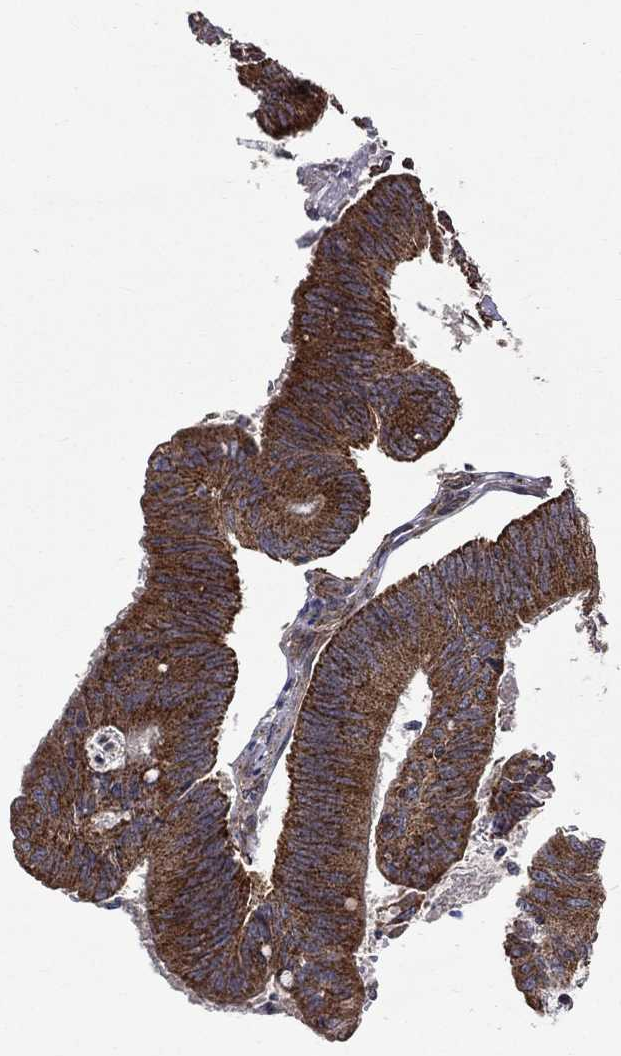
{"staining": {"intensity": "strong", "quantity": ">75%", "location": "cytoplasmic/membranous"}, "tissue": "colorectal cancer", "cell_type": "Tumor cells", "image_type": "cancer", "snomed": [{"axis": "morphology", "description": "Adenocarcinoma, NOS"}, {"axis": "topography", "description": "Colon"}], "caption": "An immunohistochemistry photomicrograph of neoplastic tissue is shown. Protein staining in brown labels strong cytoplasmic/membranous positivity in colorectal cancer within tumor cells. (brown staining indicates protein expression, while blue staining denotes nuclei).", "gene": "GIMAP6", "patient": {"sex": "female", "age": 70}}